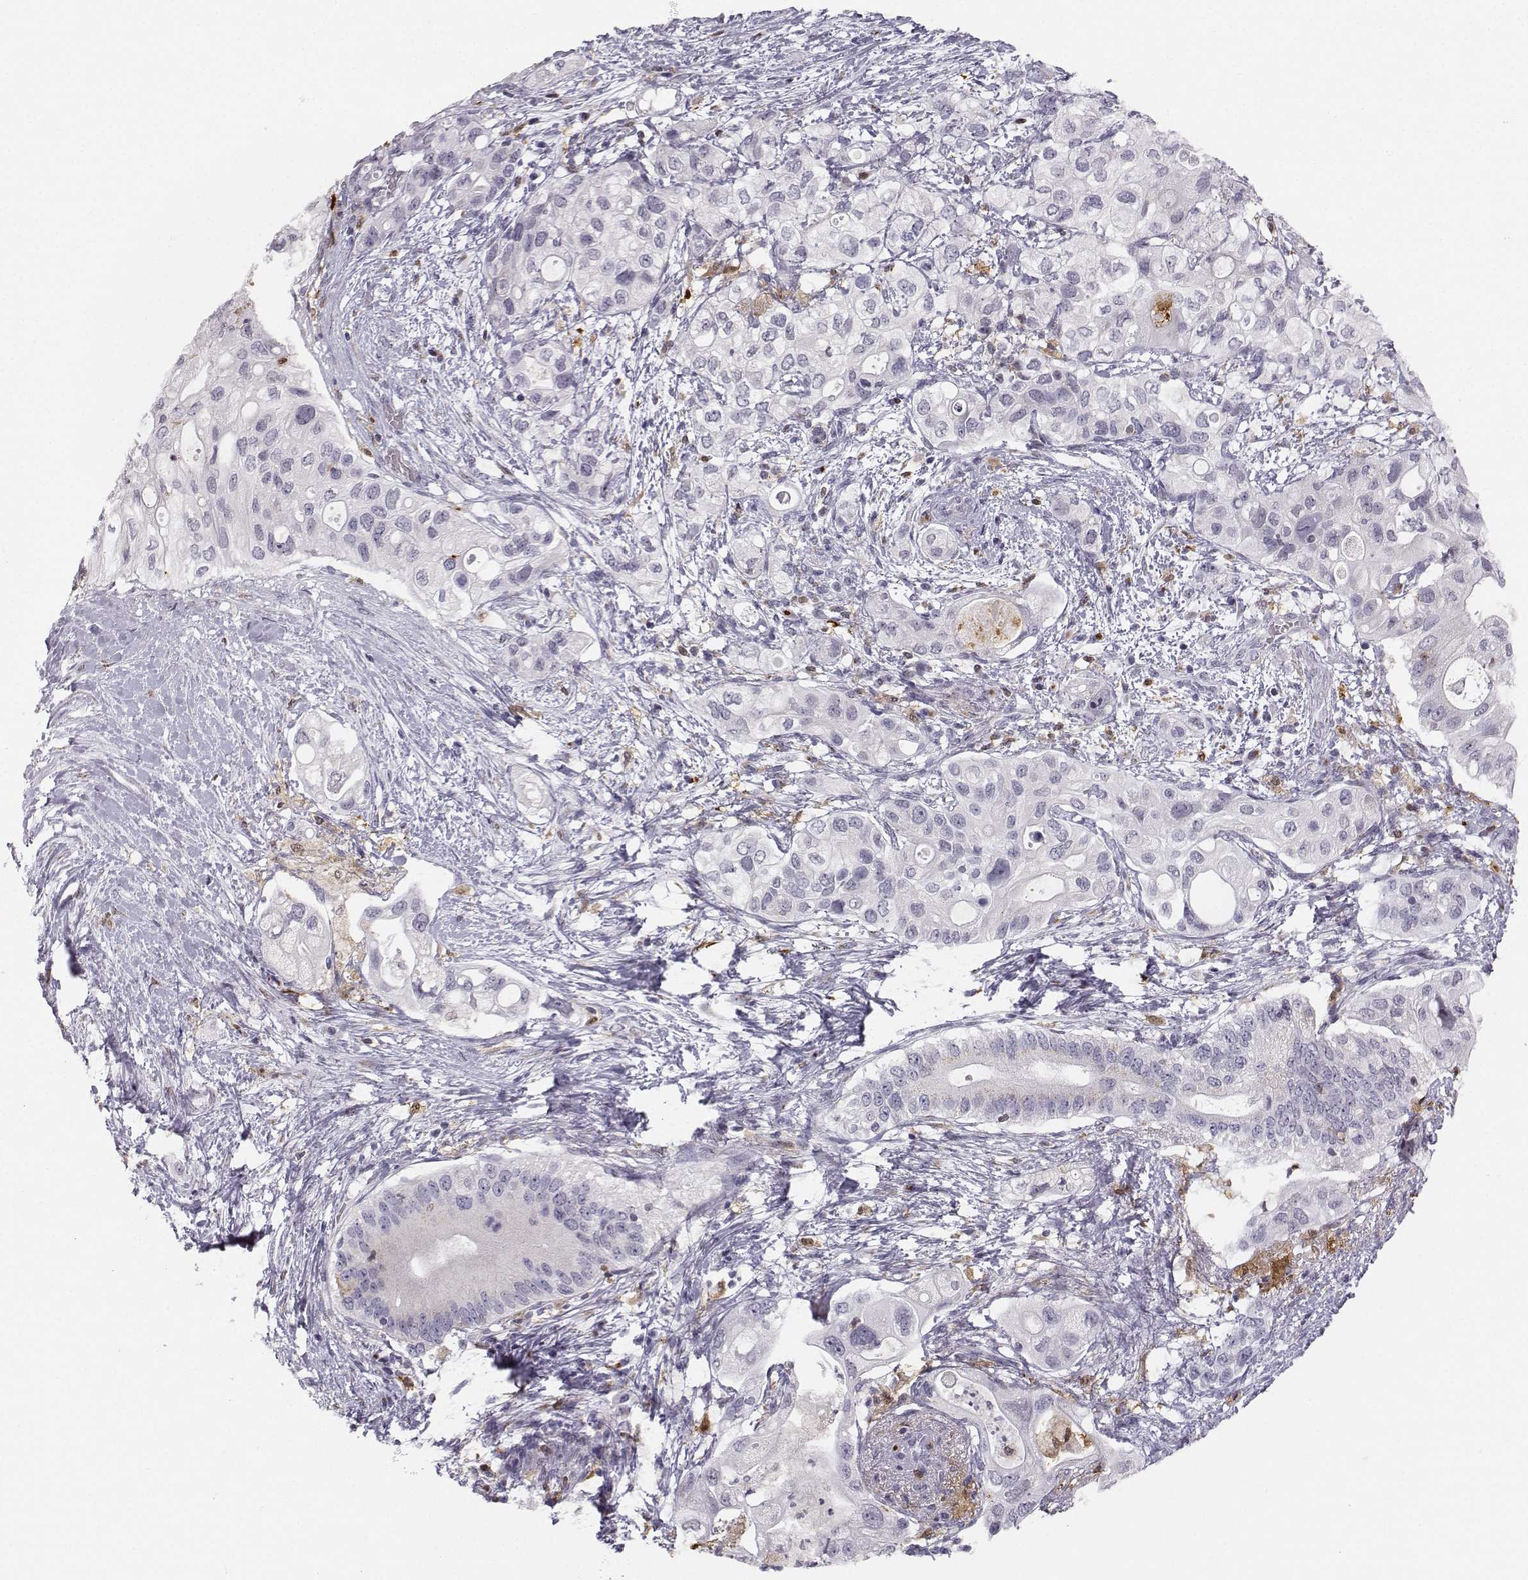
{"staining": {"intensity": "negative", "quantity": "none", "location": "none"}, "tissue": "pancreatic cancer", "cell_type": "Tumor cells", "image_type": "cancer", "snomed": [{"axis": "morphology", "description": "Adenocarcinoma, NOS"}, {"axis": "topography", "description": "Pancreas"}], "caption": "Immunohistochemistry histopathology image of pancreatic cancer stained for a protein (brown), which demonstrates no expression in tumor cells.", "gene": "HTR7", "patient": {"sex": "female", "age": 72}}